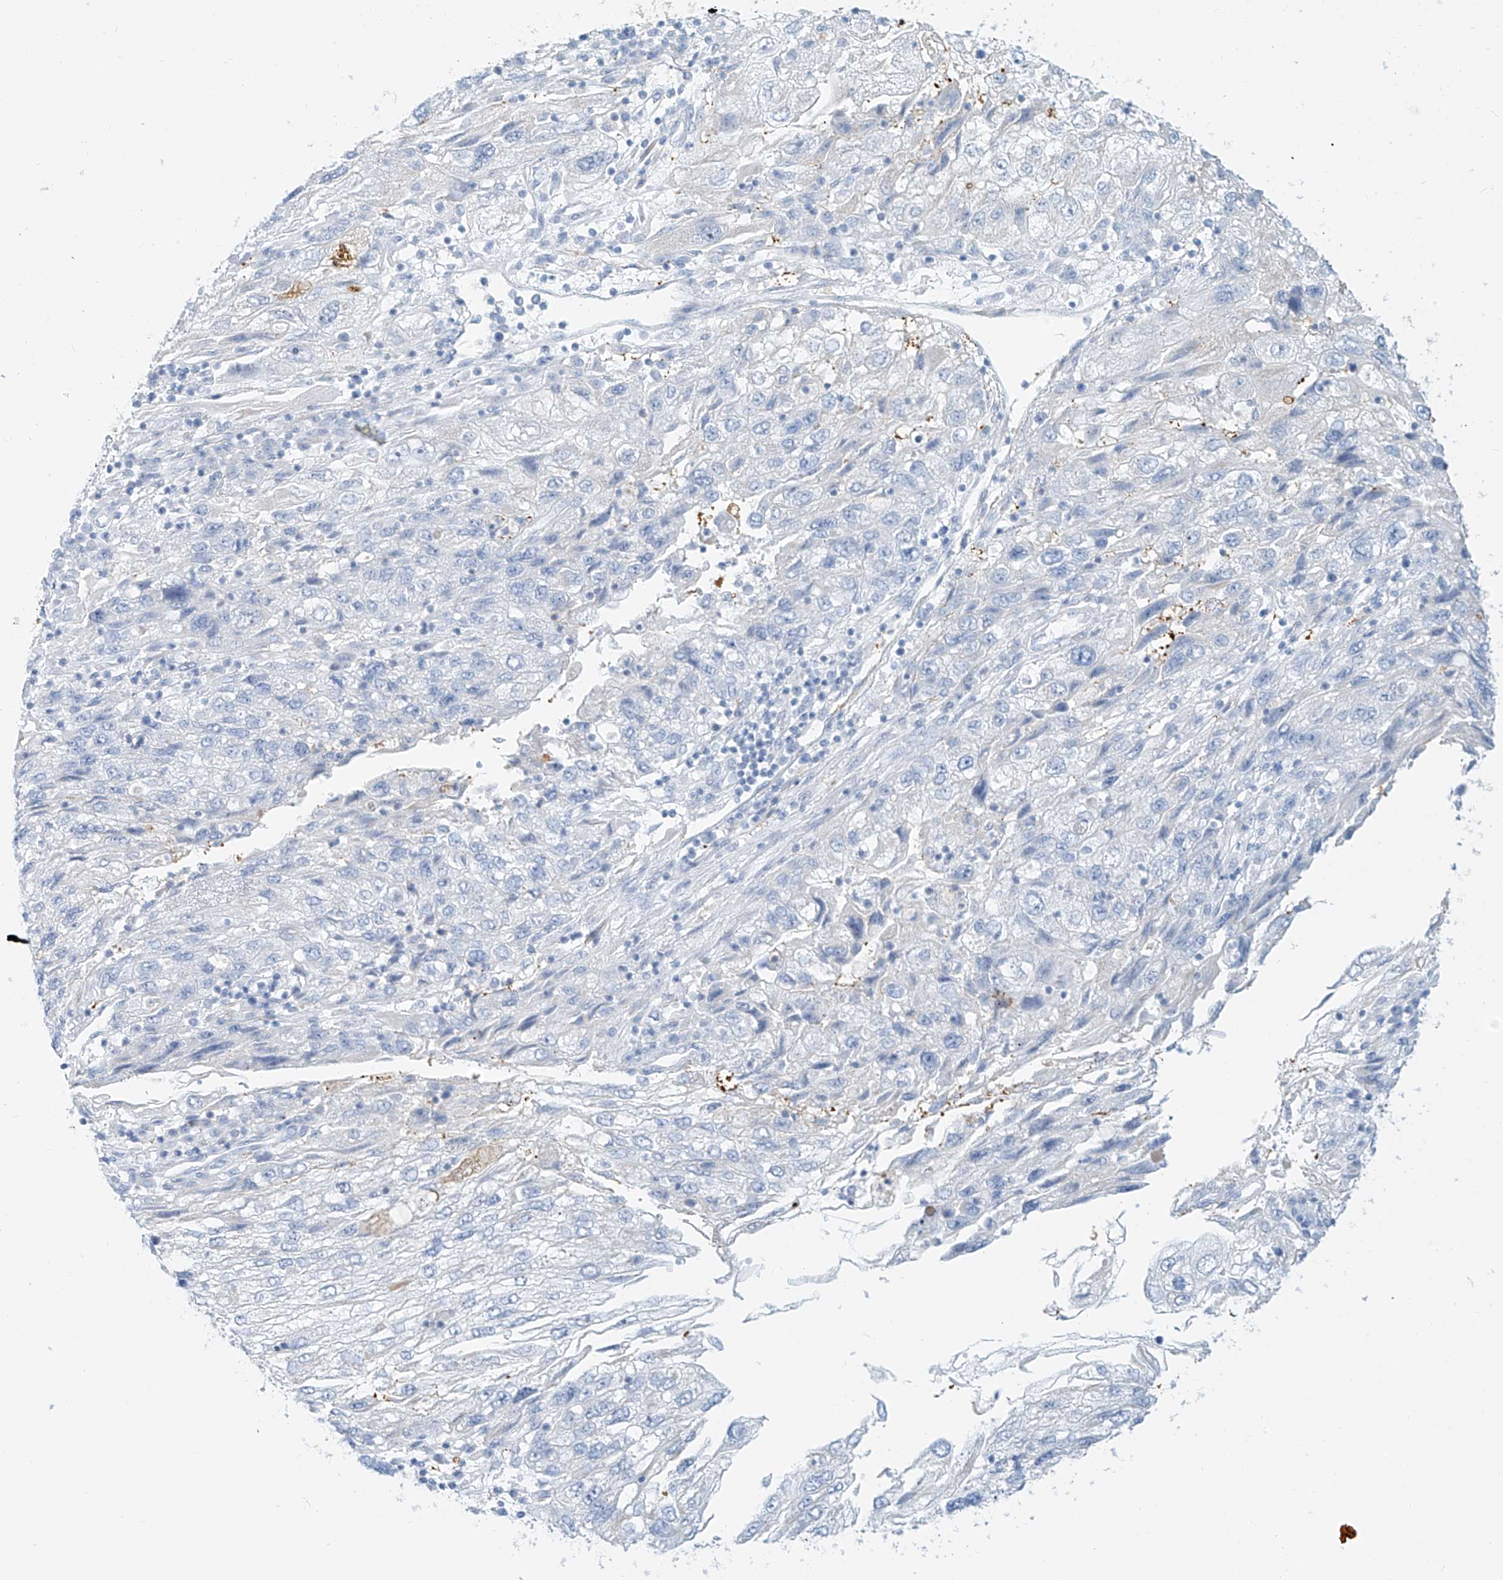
{"staining": {"intensity": "negative", "quantity": "none", "location": "none"}, "tissue": "endometrial cancer", "cell_type": "Tumor cells", "image_type": "cancer", "snomed": [{"axis": "morphology", "description": "Adenocarcinoma, NOS"}, {"axis": "topography", "description": "Endometrium"}], "caption": "DAB (3,3'-diaminobenzidine) immunohistochemical staining of endometrial adenocarcinoma exhibits no significant expression in tumor cells.", "gene": "OCSTAMP", "patient": {"sex": "female", "age": 49}}